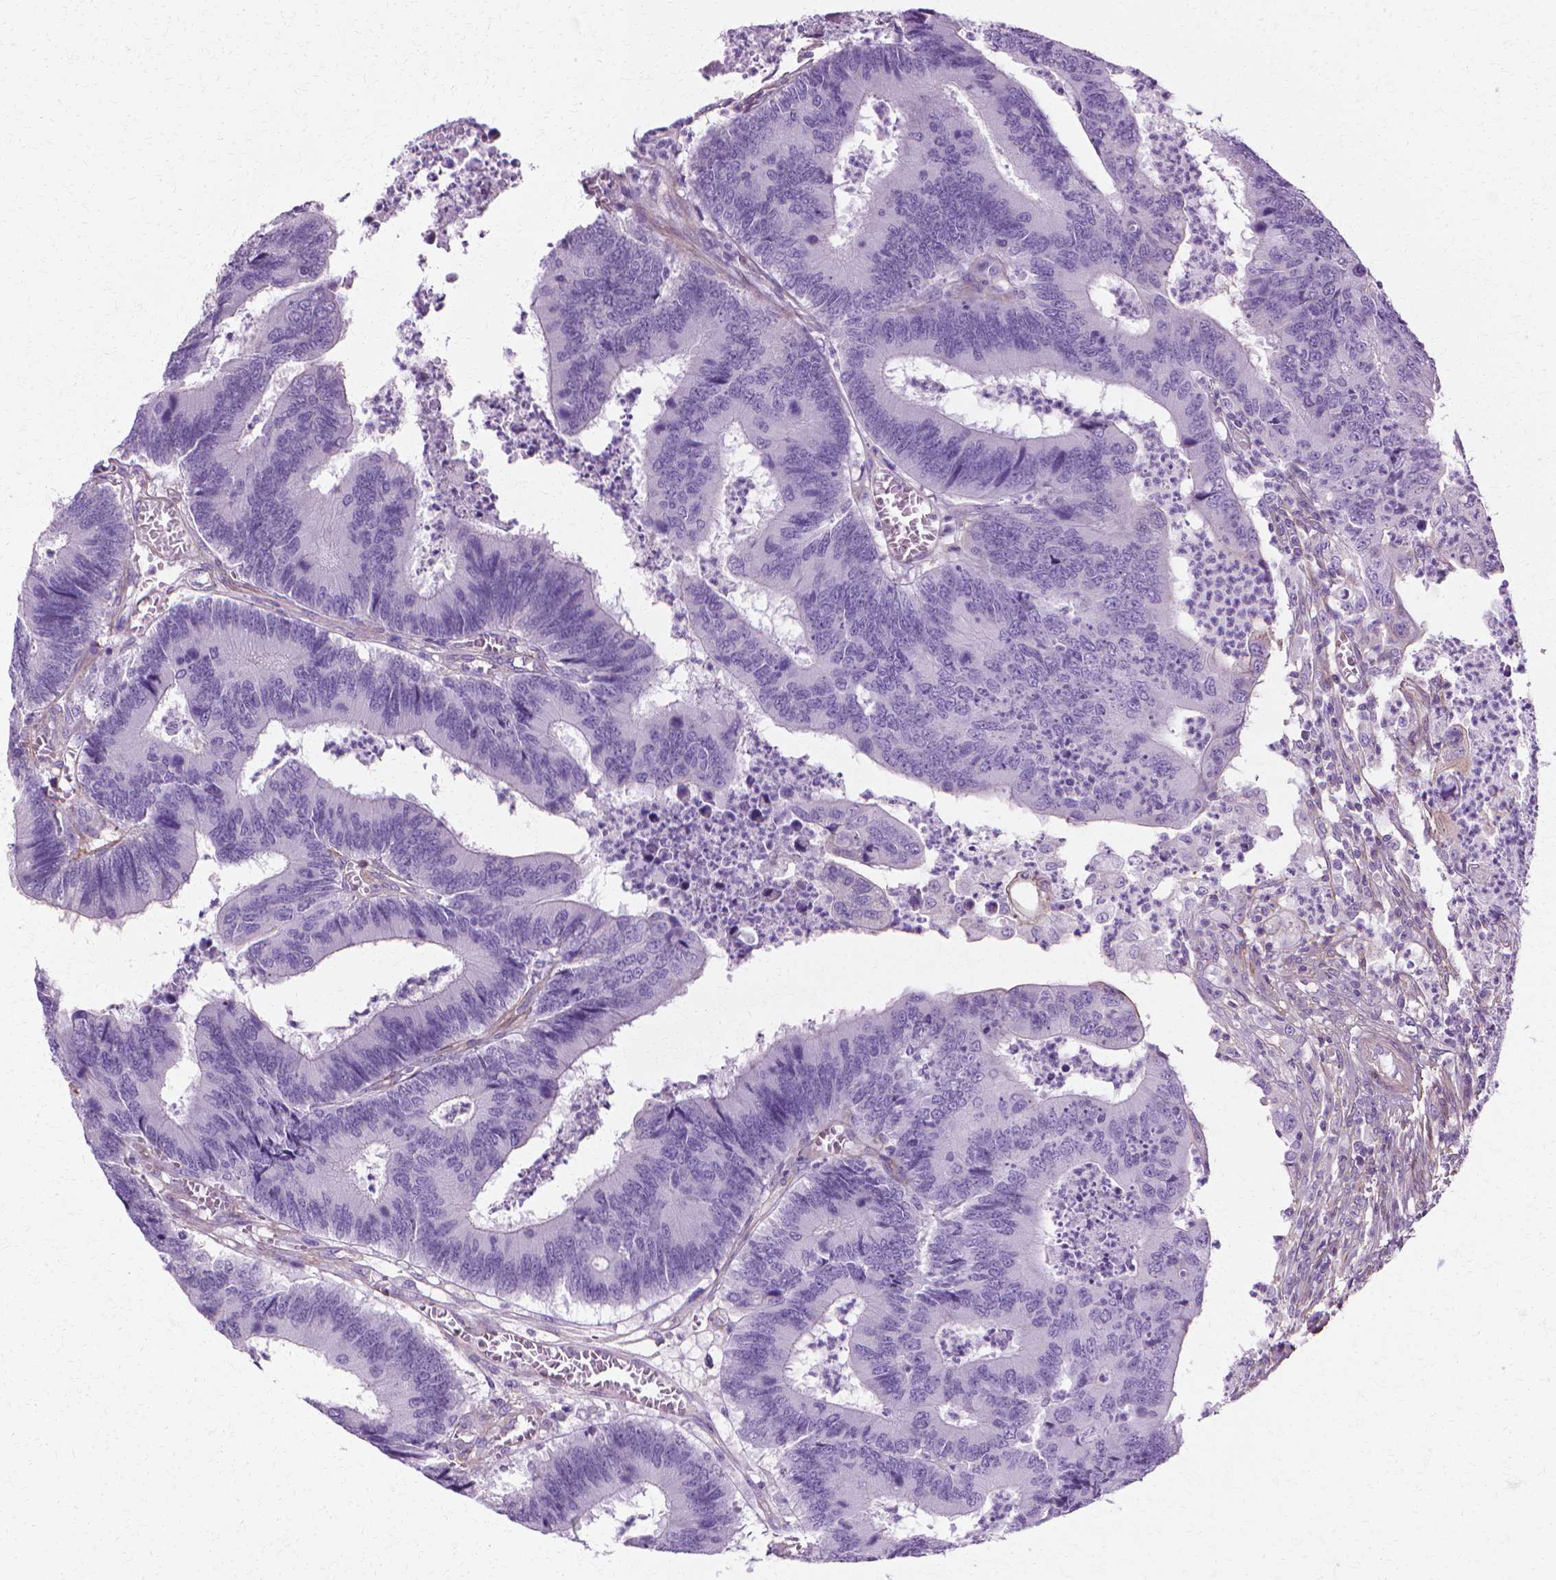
{"staining": {"intensity": "negative", "quantity": "none", "location": "none"}, "tissue": "colorectal cancer", "cell_type": "Tumor cells", "image_type": "cancer", "snomed": [{"axis": "morphology", "description": "Adenocarcinoma, NOS"}, {"axis": "topography", "description": "Colon"}], "caption": "High magnification brightfield microscopy of adenocarcinoma (colorectal) stained with DAB (brown) and counterstained with hematoxylin (blue): tumor cells show no significant expression.", "gene": "CFAP157", "patient": {"sex": "female", "age": 67}}